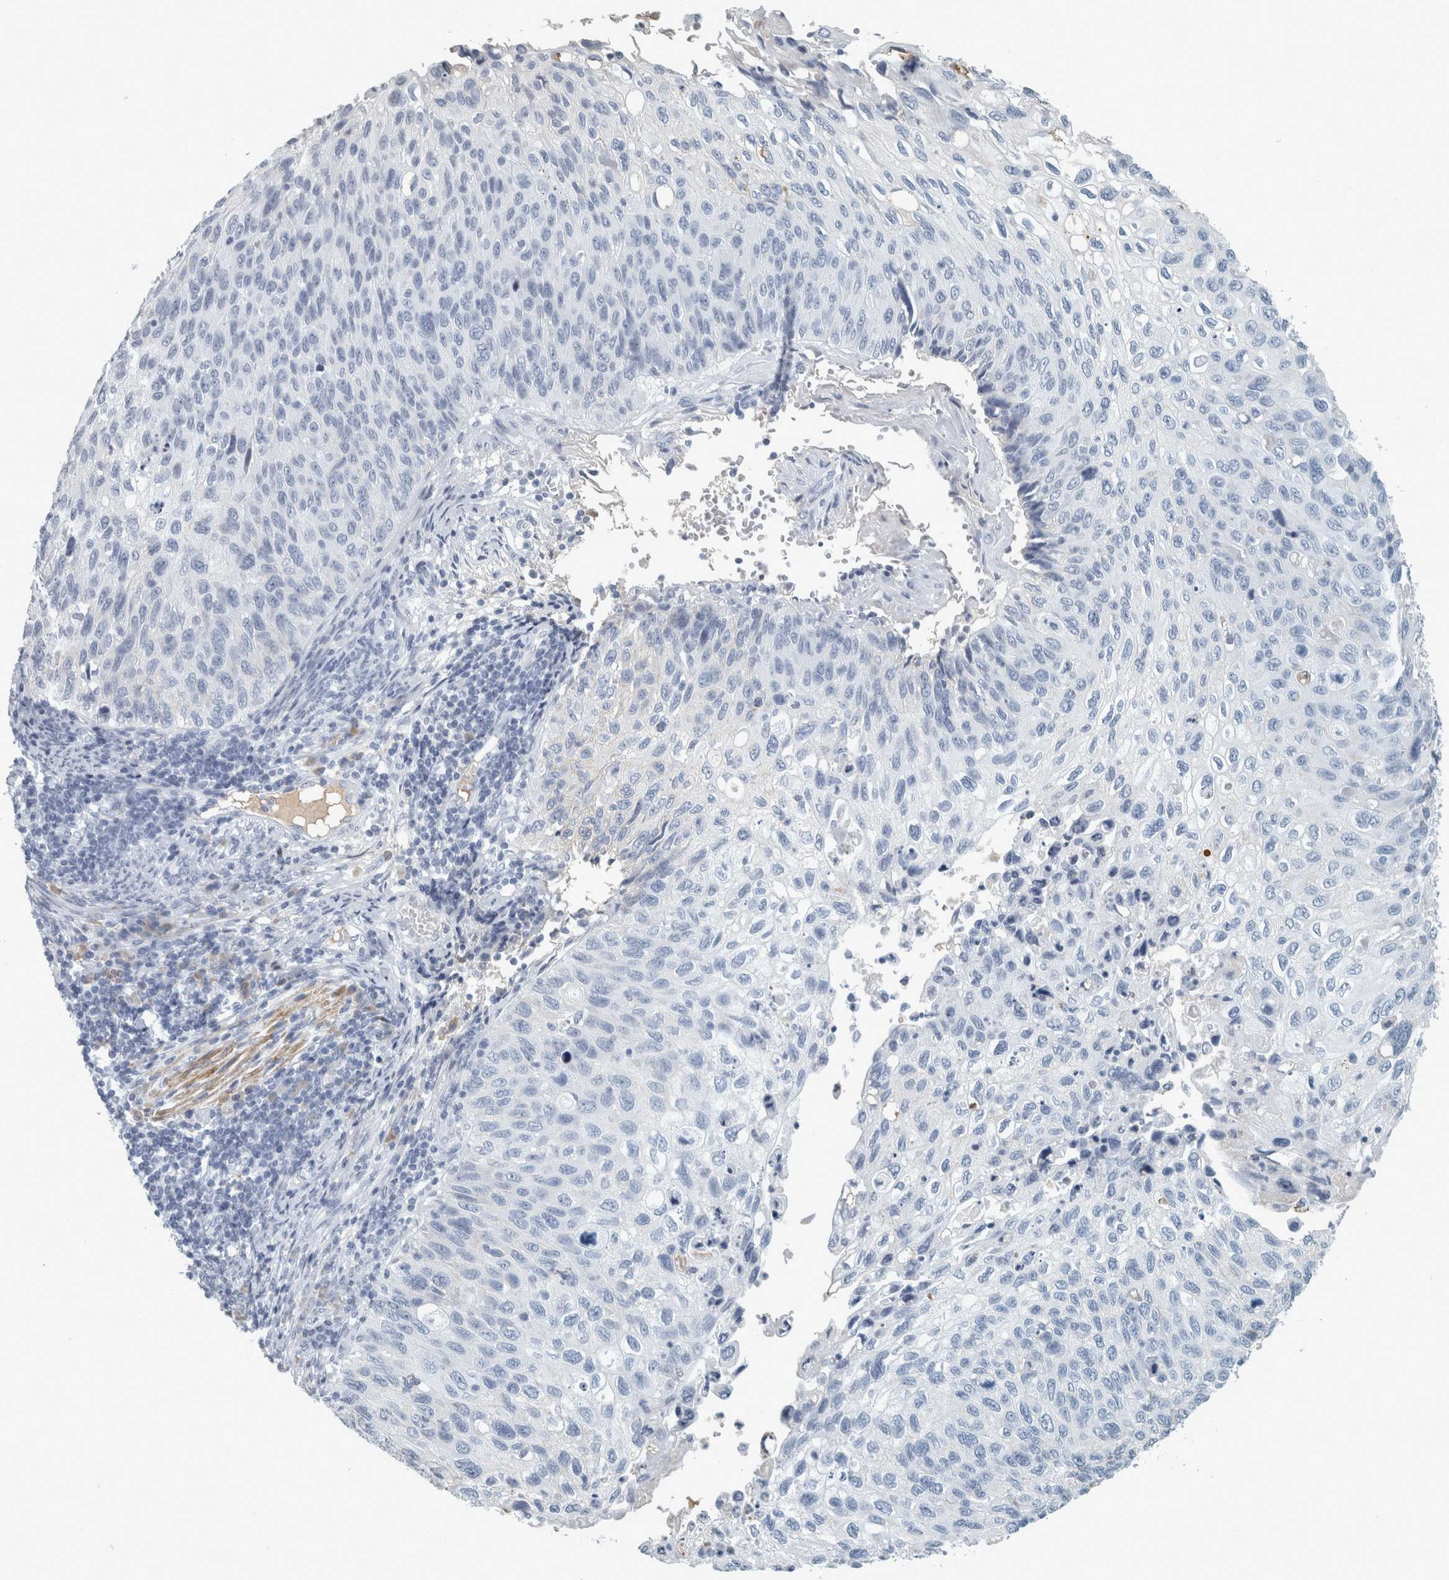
{"staining": {"intensity": "negative", "quantity": "none", "location": "none"}, "tissue": "cervical cancer", "cell_type": "Tumor cells", "image_type": "cancer", "snomed": [{"axis": "morphology", "description": "Squamous cell carcinoma, NOS"}, {"axis": "topography", "description": "Cervix"}], "caption": "Squamous cell carcinoma (cervical) was stained to show a protein in brown. There is no significant staining in tumor cells.", "gene": "CHL1", "patient": {"sex": "female", "age": 70}}